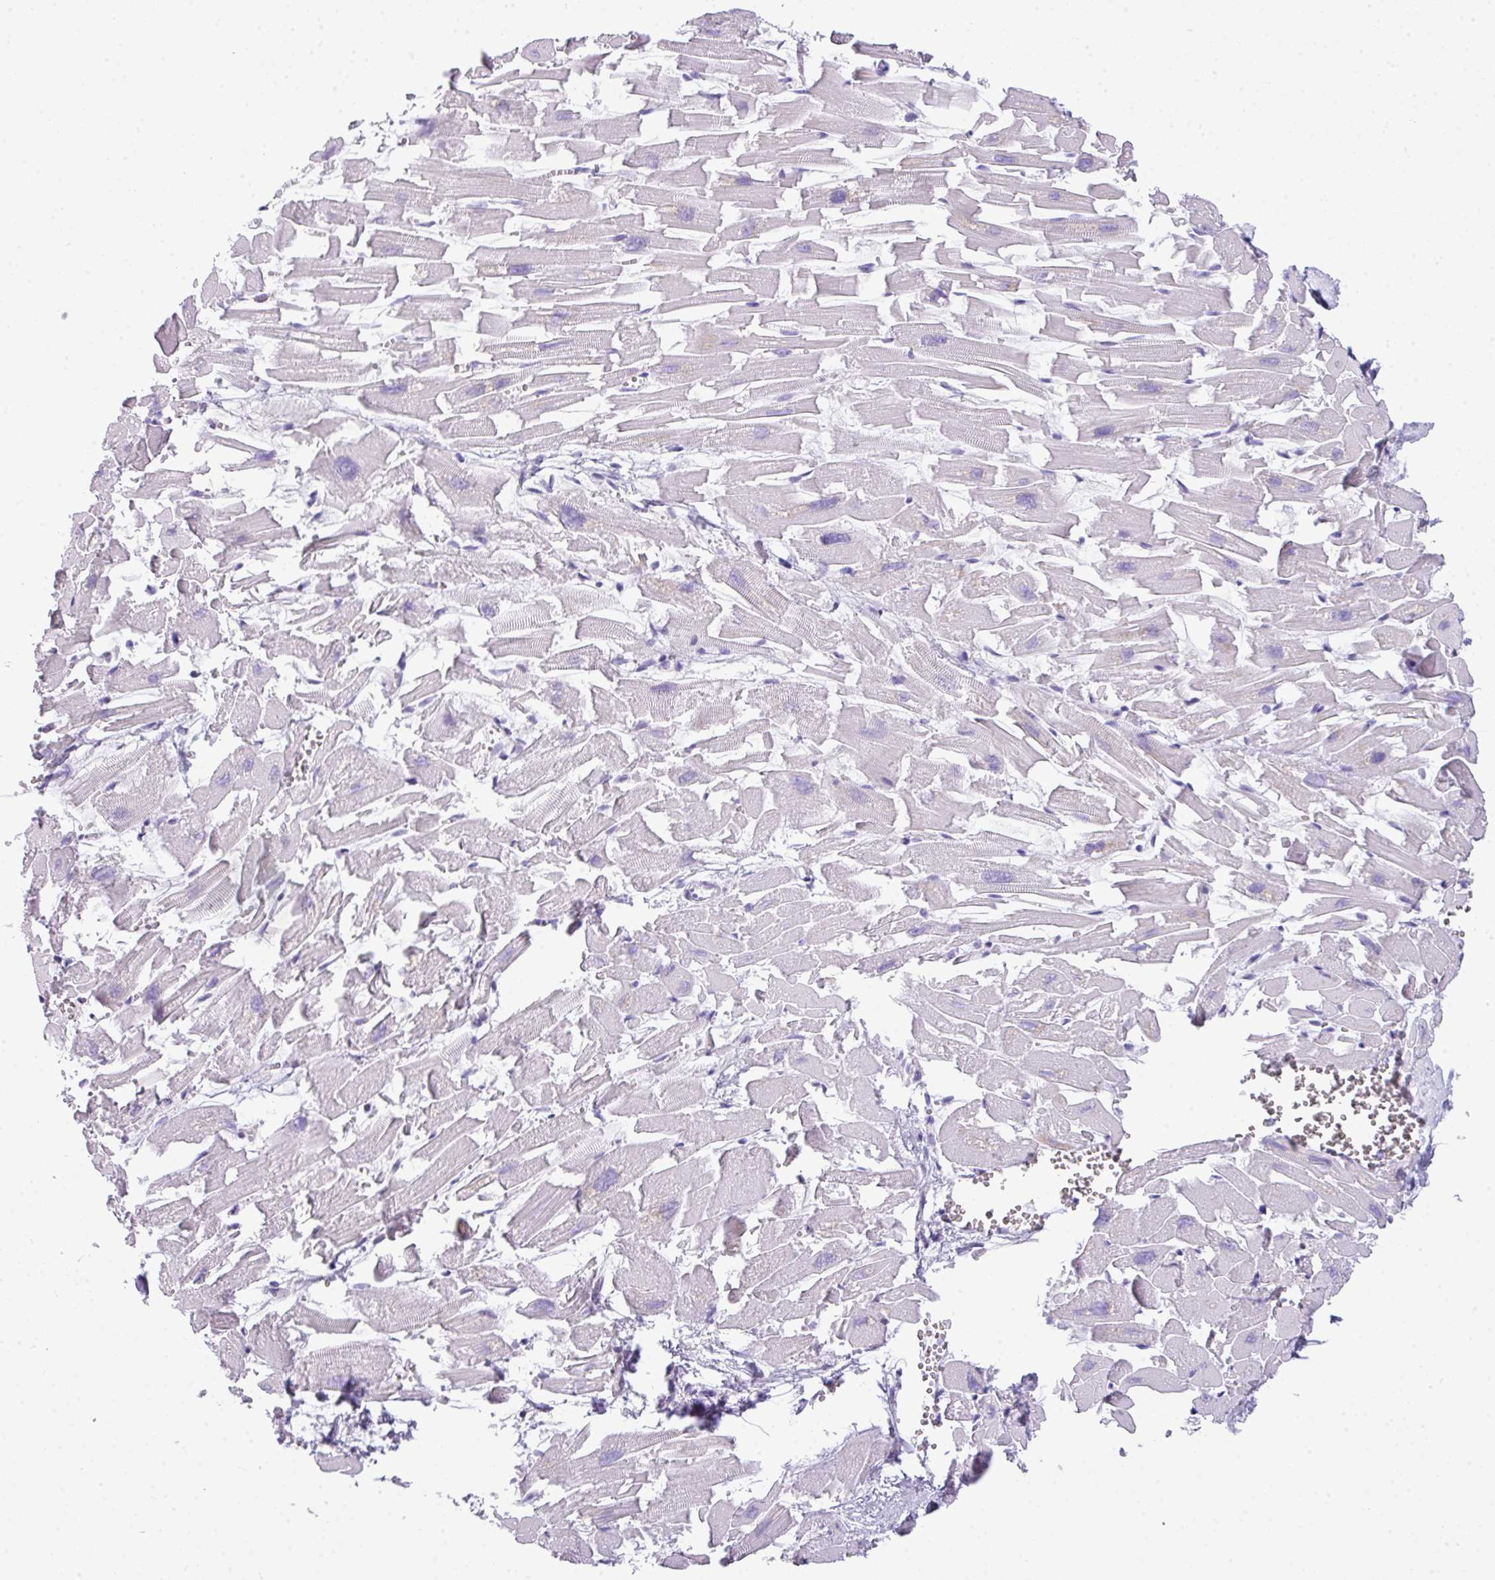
{"staining": {"intensity": "negative", "quantity": "none", "location": "none"}, "tissue": "heart muscle", "cell_type": "Cardiomyocytes", "image_type": "normal", "snomed": [{"axis": "morphology", "description": "Normal tissue, NOS"}, {"axis": "topography", "description": "Heart"}], "caption": "This is a image of IHC staining of unremarkable heart muscle, which shows no expression in cardiomyocytes.", "gene": "TNP1", "patient": {"sex": "female", "age": 64}}